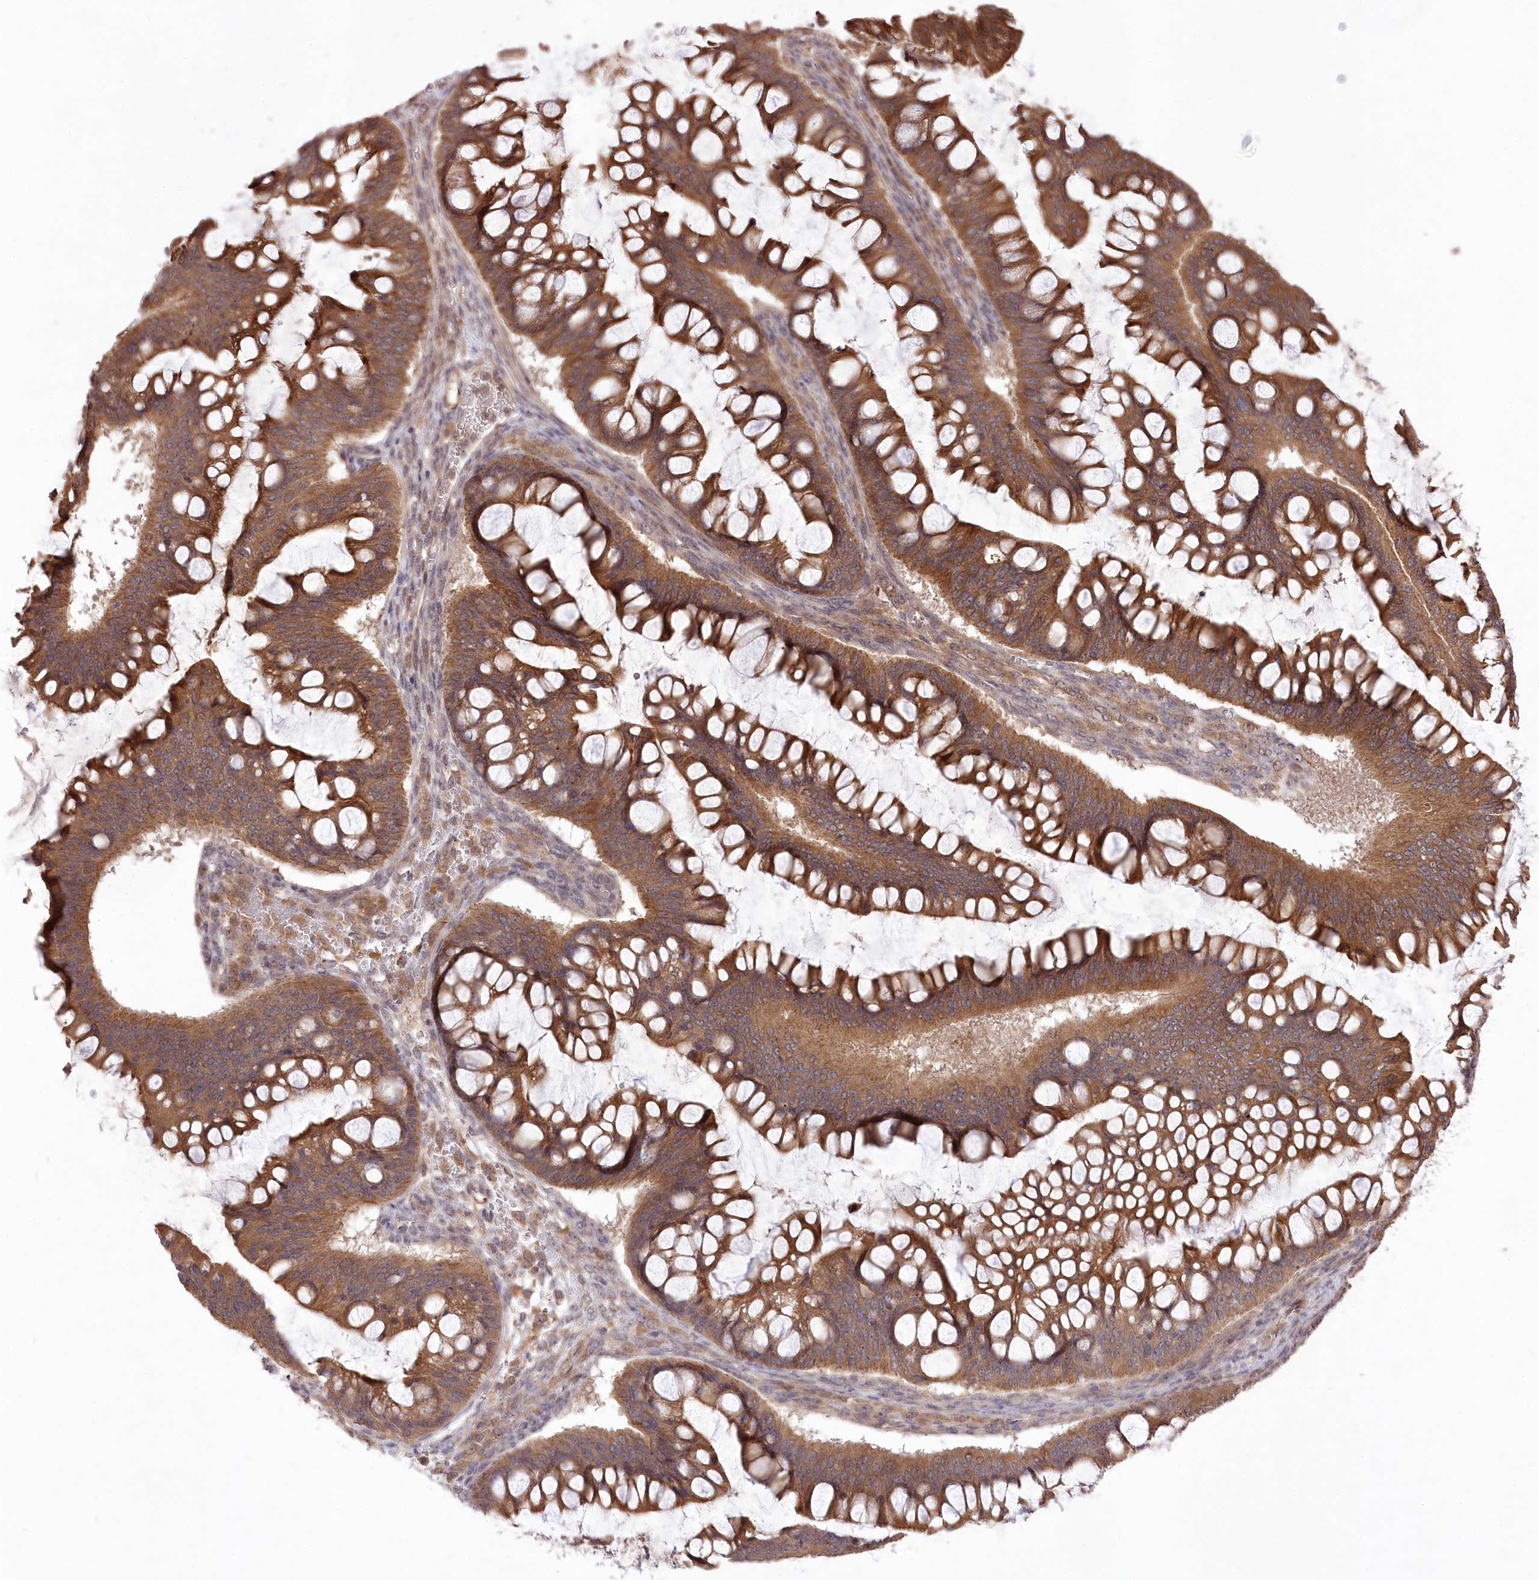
{"staining": {"intensity": "strong", "quantity": ">75%", "location": "cytoplasmic/membranous"}, "tissue": "ovarian cancer", "cell_type": "Tumor cells", "image_type": "cancer", "snomed": [{"axis": "morphology", "description": "Cystadenocarcinoma, mucinous, NOS"}, {"axis": "topography", "description": "Ovary"}], "caption": "This image reveals ovarian cancer (mucinous cystadenocarcinoma) stained with immunohistochemistry (IHC) to label a protein in brown. The cytoplasmic/membranous of tumor cells show strong positivity for the protein. Nuclei are counter-stained blue.", "gene": "HELT", "patient": {"sex": "female", "age": 73}}